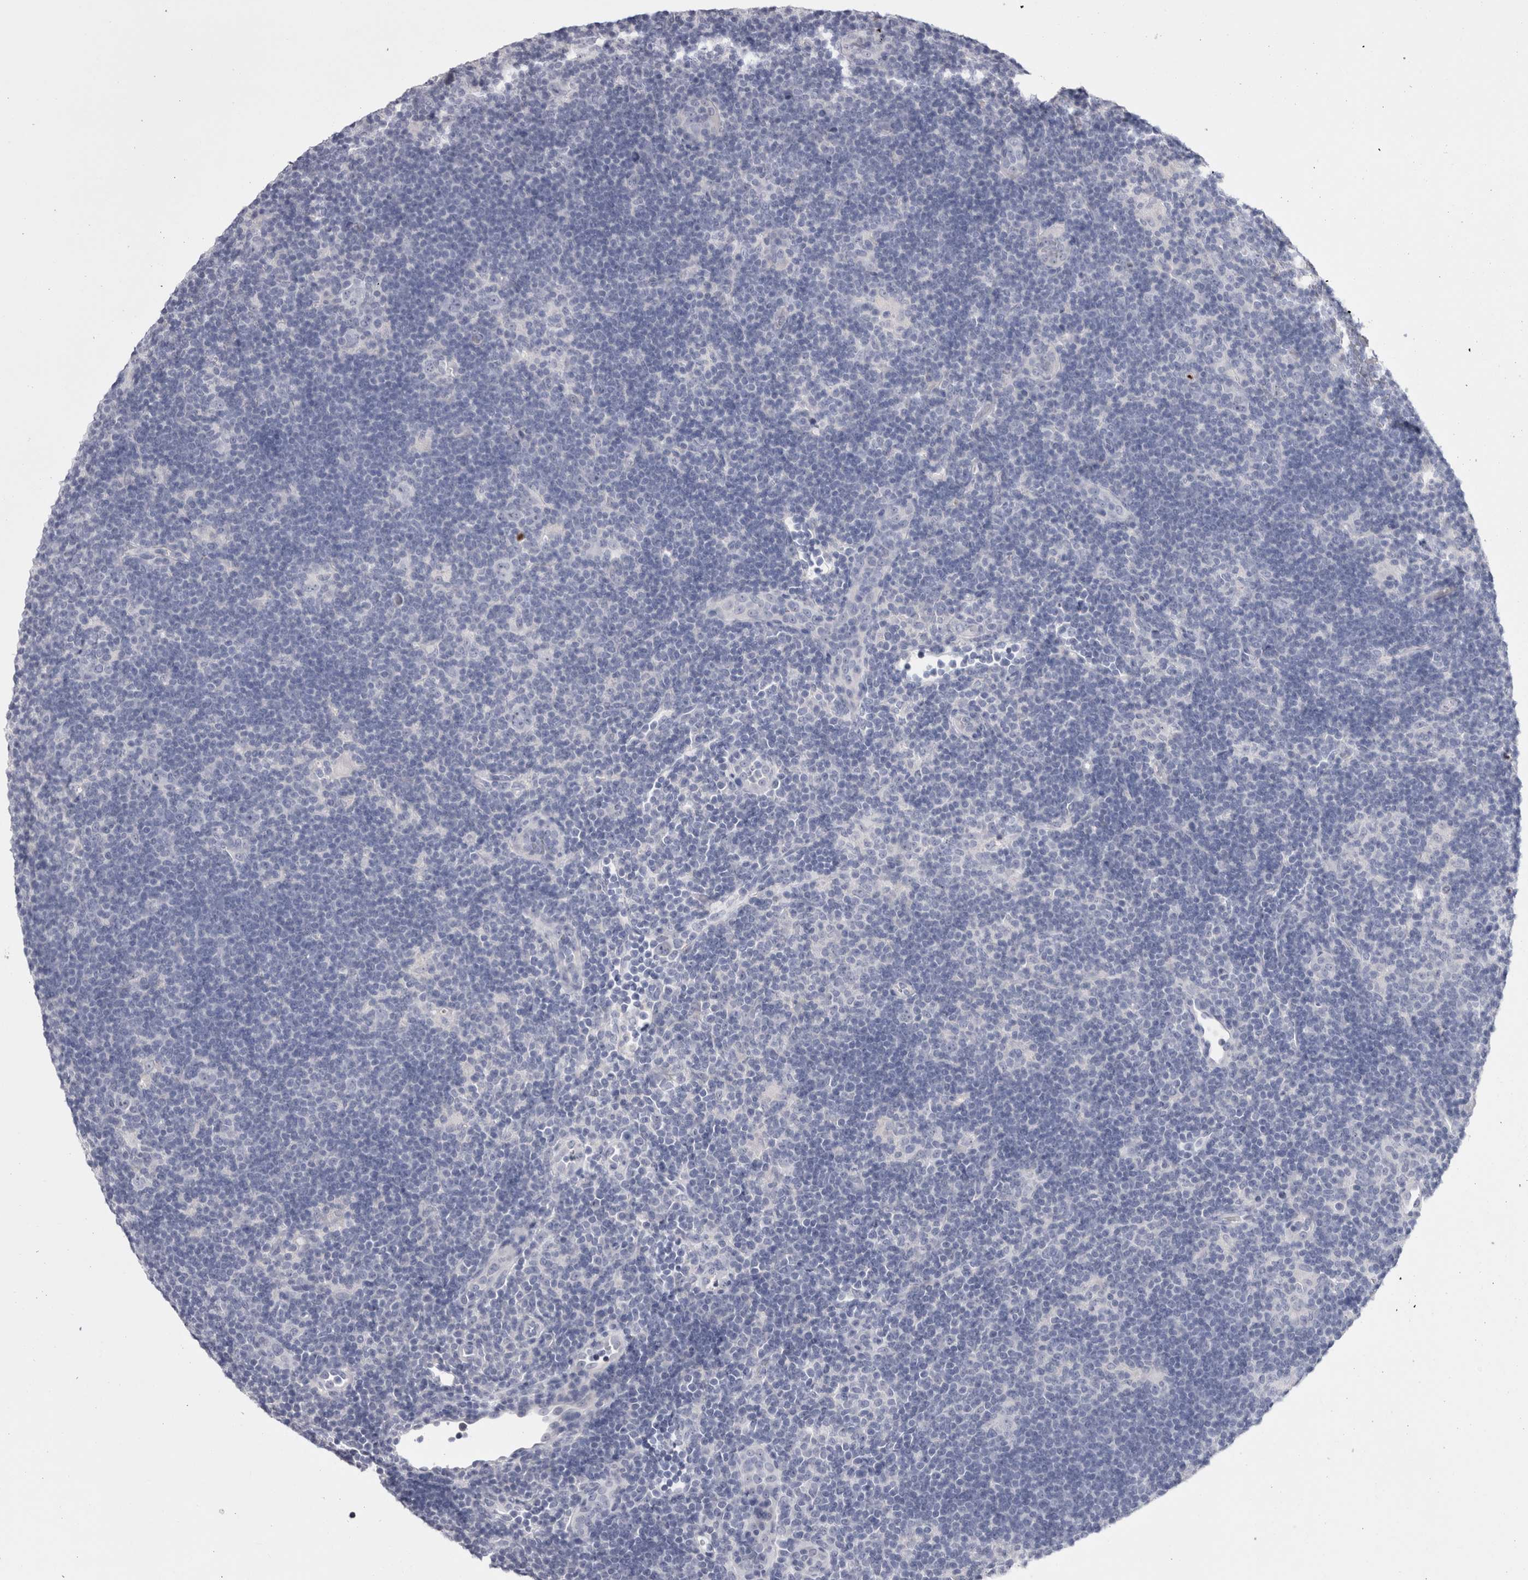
{"staining": {"intensity": "negative", "quantity": "none", "location": "none"}, "tissue": "lymphoma", "cell_type": "Tumor cells", "image_type": "cancer", "snomed": [{"axis": "morphology", "description": "Hodgkin's disease, NOS"}, {"axis": "topography", "description": "Lymph node"}], "caption": "Immunohistochemical staining of human lymphoma reveals no significant expression in tumor cells. Brightfield microscopy of immunohistochemistry (IHC) stained with DAB (brown) and hematoxylin (blue), captured at high magnification.", "gene": "PWP2", "patient": {"sex": "female", "age": 57}}